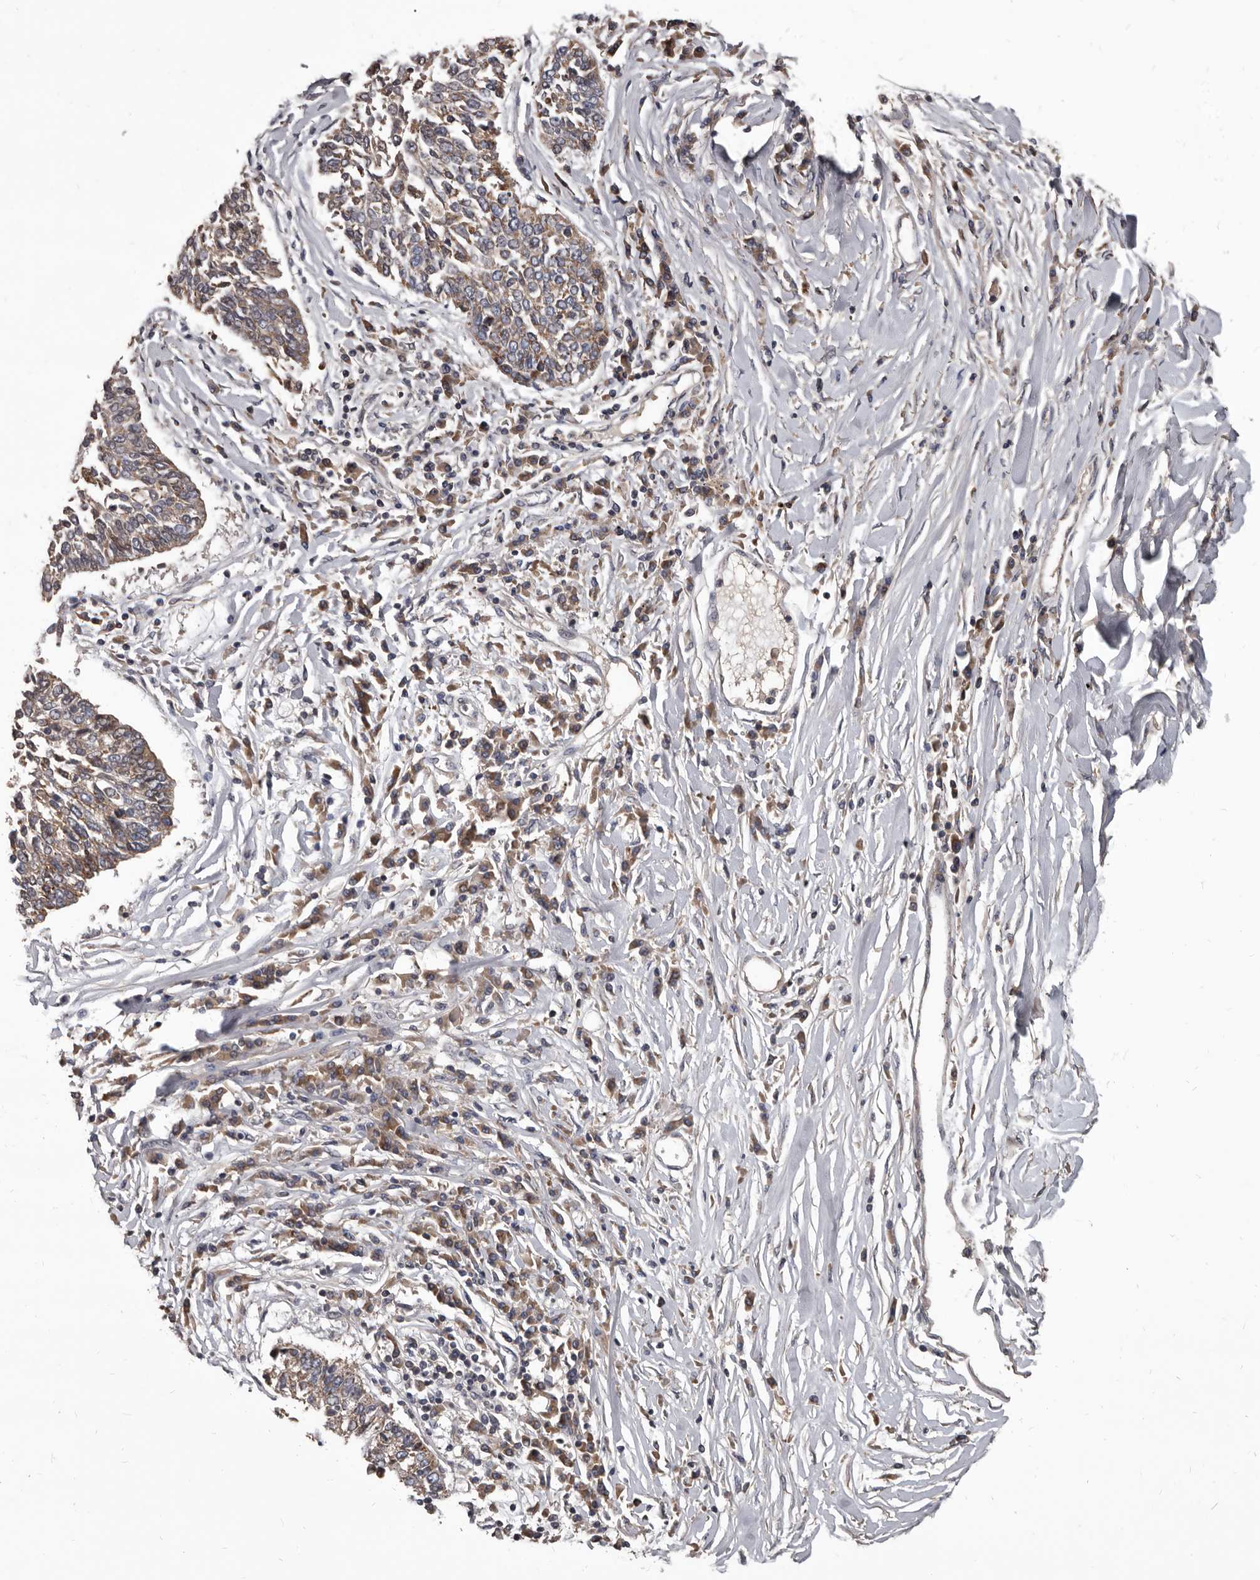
{"staining": {"intensity": "weak", "quantity": ">75%", "location": "cytoplasmic/membranous"}, "tissue": "lung cancer", "cell_type": "Tumor cells", "image_type": "cancer", "snomed": [{"axis": "morphology", "description": "Normal tissue, NOS"}, {"axis": "morphology", "description": "Squamous cell carcinoma, NOS"}, {"axis": "topography", "description": "Cartilage tissue"}, {"axis": "topography", "description": "Bronchus"}, {"axis": "topography", "description": "Lung"}, {"axis": "topography", "description": "Peripheral nerve tissue"}], "caption": "Human squamous cell carcinoma (lung) stained for a protein (brown) reveals weak cytoplasmic/membranous positive expression in approximately >75% of tumor cells.", "gene": "ALDH5A1", "patient": {"sex": "female", "age": 49}}